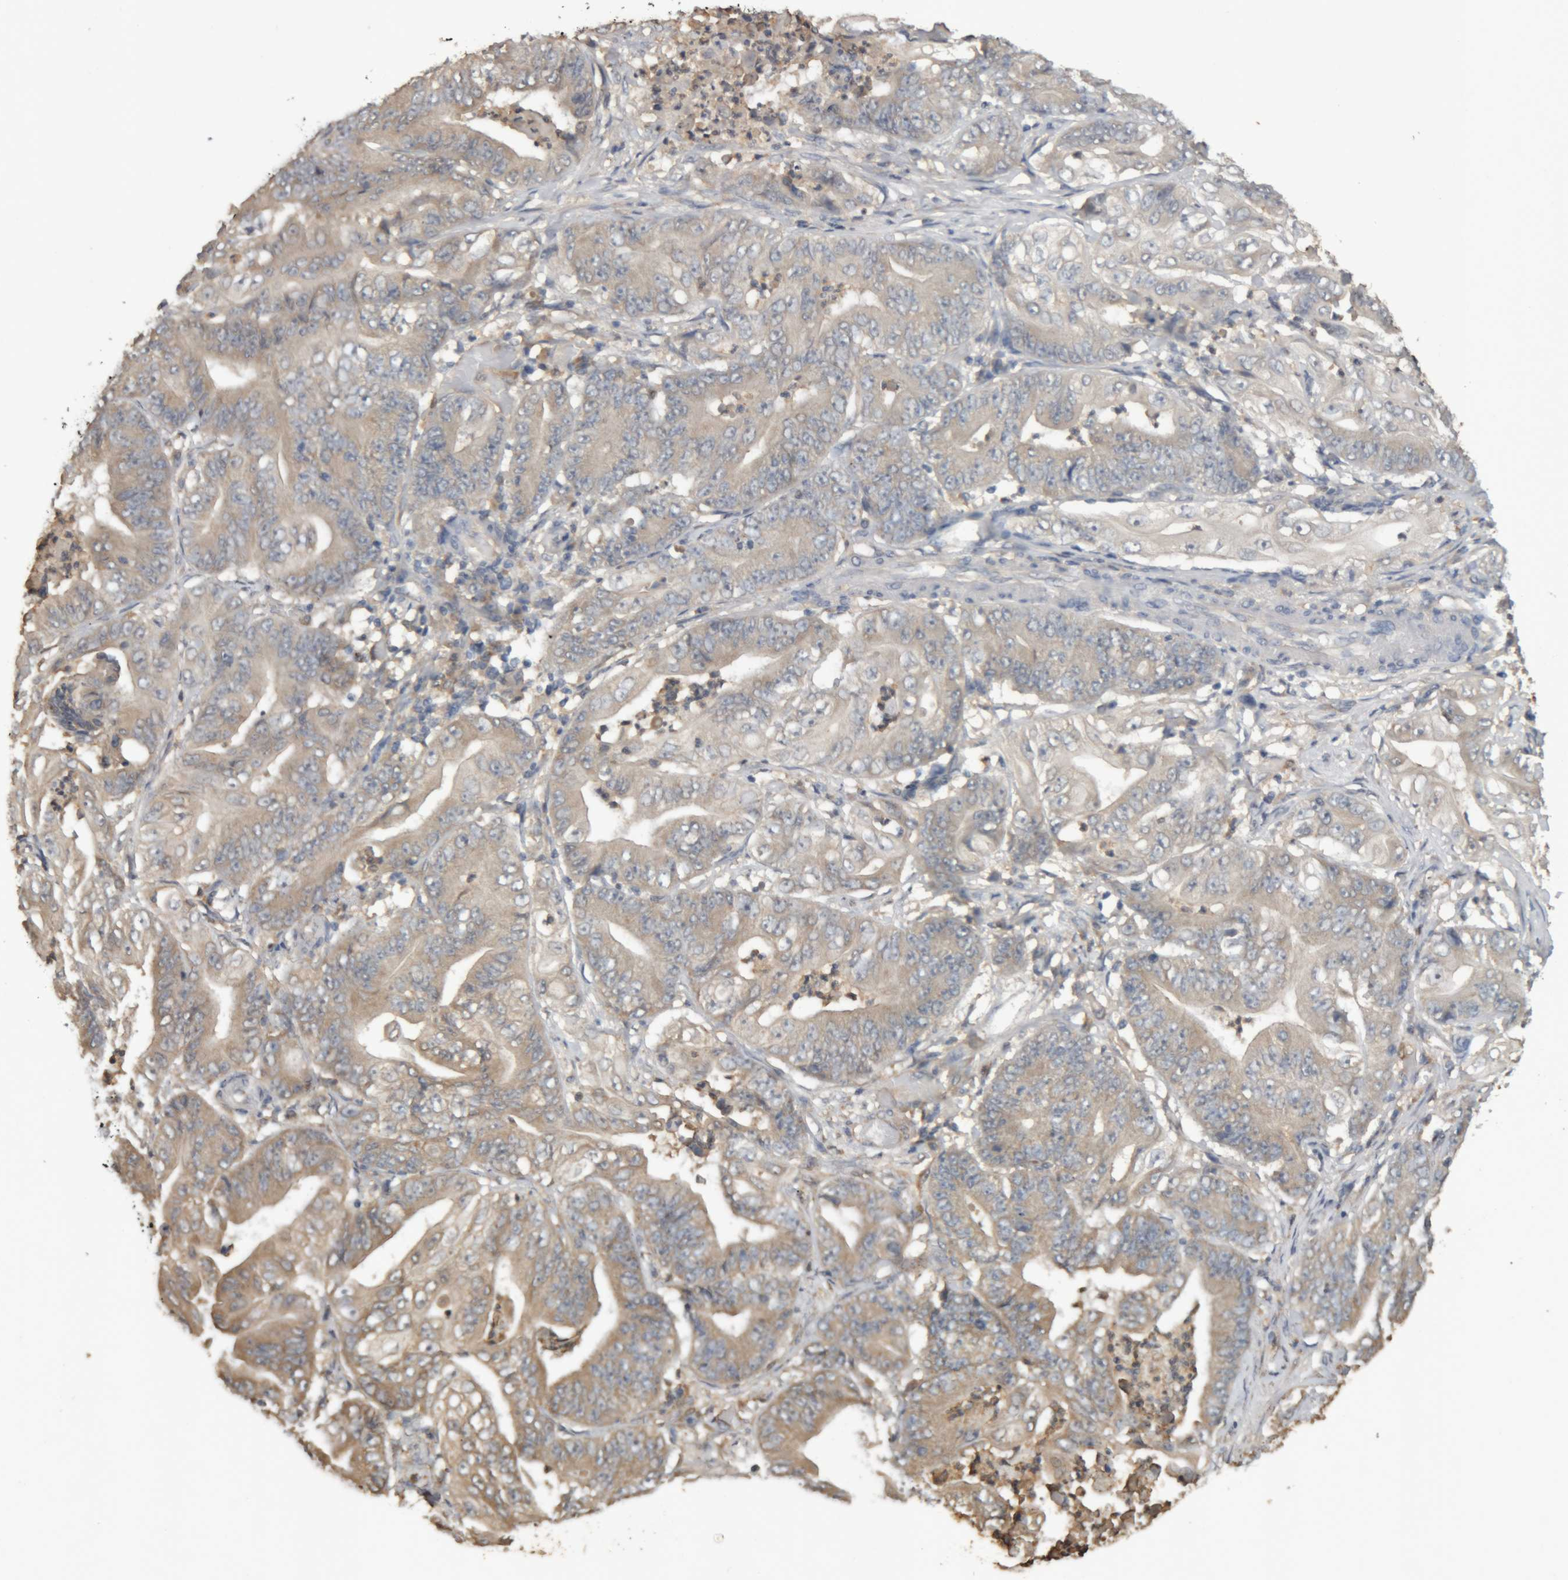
{"staining": {"intensity": "weak", "quantity": "25%-75%", "location": "cytoplasmic/membranous"}, "tissue": "stomach cancer", "cell_type": "Tumor cells", "image_type": "cancer", "snomed": [{"axis": "morphology", "description": "Adenocarcinoma, NOS"}, {"axis": "topography", "description": "Stomach"}], "caption": "There is low levels of weak cytoplasmic/membranous staining in tumor cells of stomach adenocarcinoma, as demonstrated by immunohistochemical staining (brown color).", "gene": "TMED7", "patient": {"sex": "female", "age": 73}}